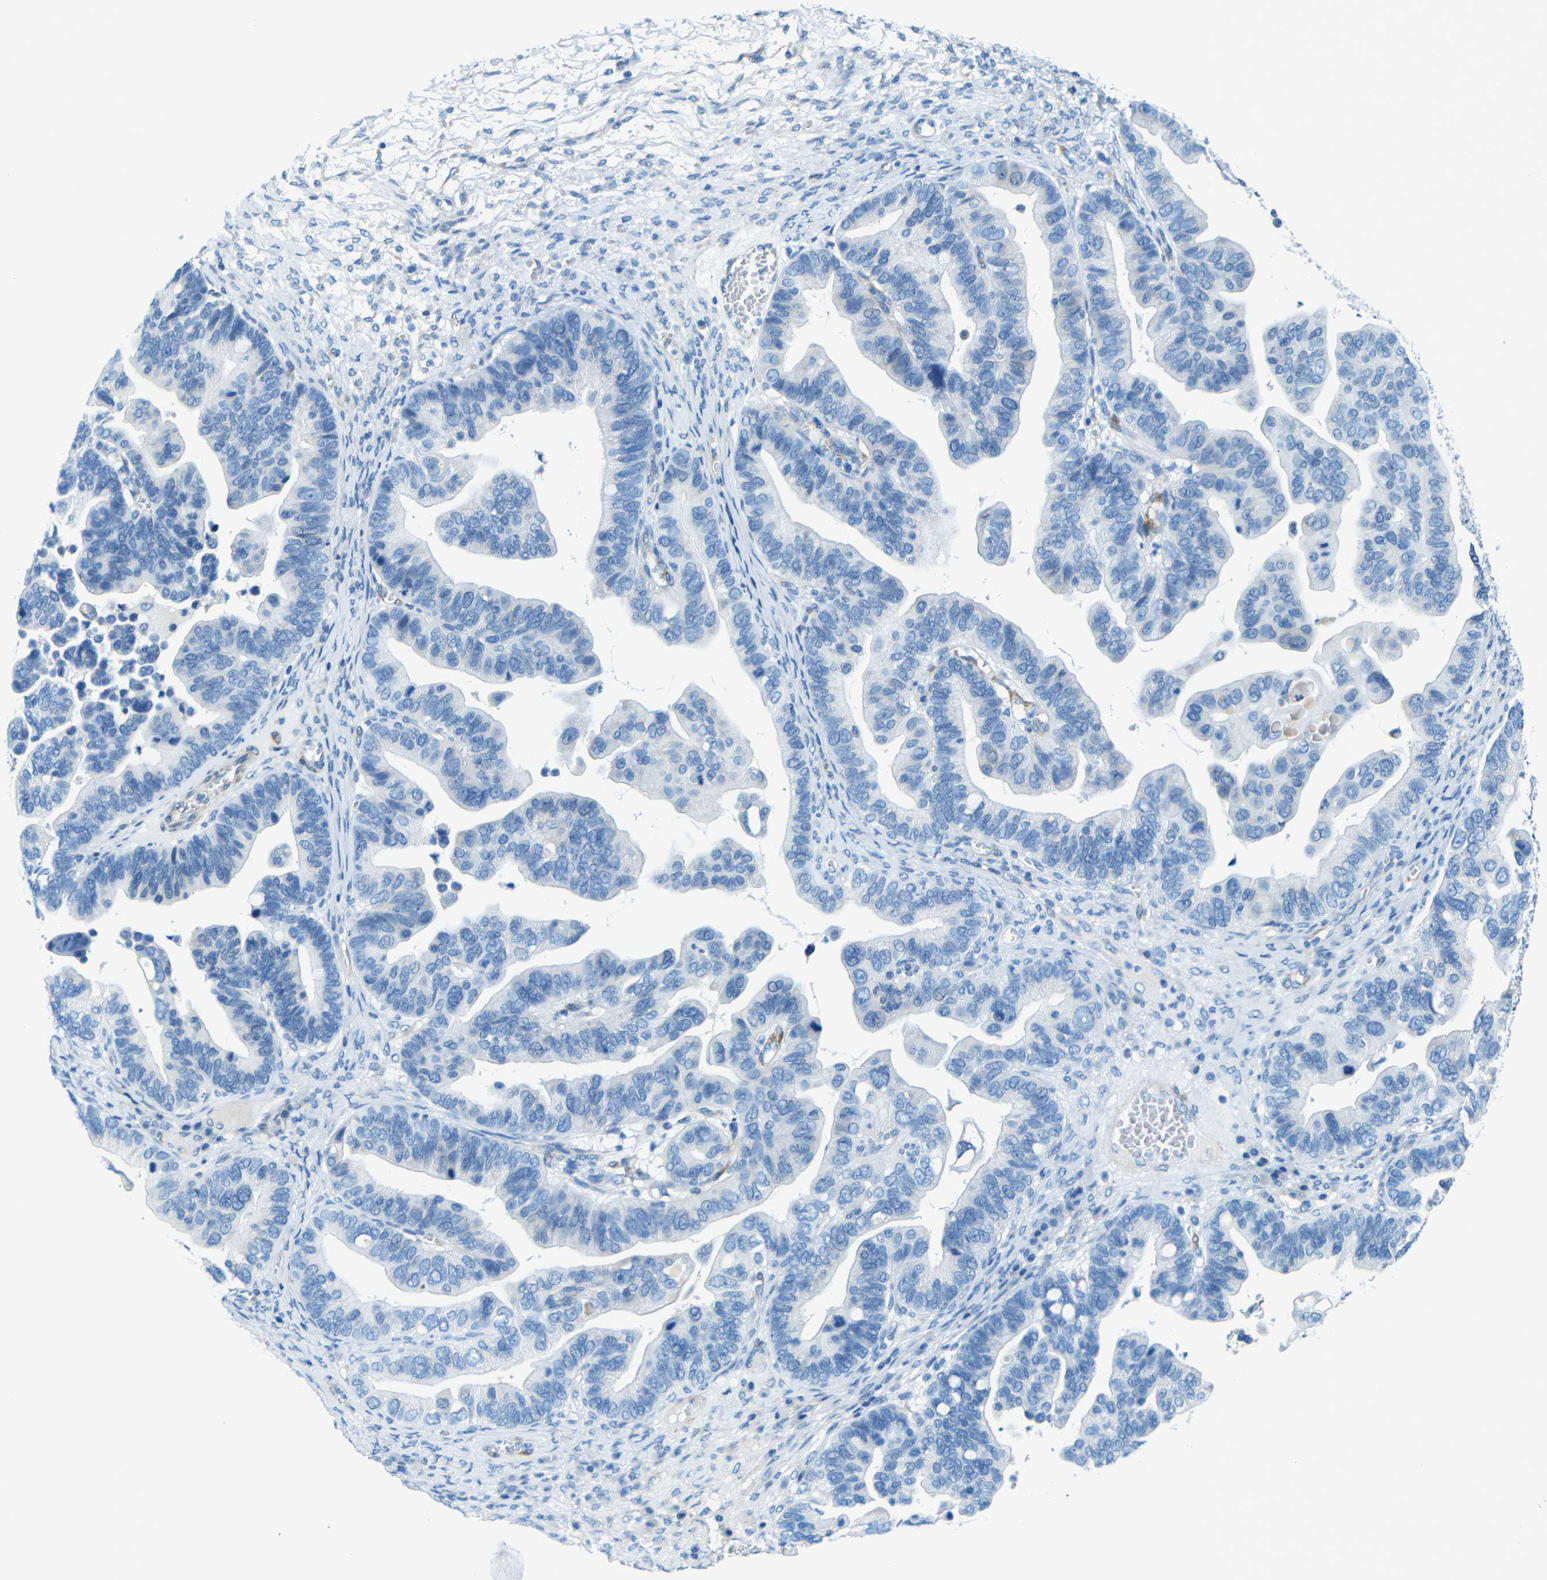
{"staining": {"intensity": "negative", "quantity": "none", "location": "none"}, "tissue": "ovarian cancer", "cell_type": "Tumor cells", "image_type": "cancer", "snomed": [{"axis": "morphology", "description": "Cystadenocarcinoma, serous, NOS"}, {"axis": "topography", "description": "Ovary"}], "caption": "Protein analysis of ovarian cancer (serous cystadenocarcinoma) reveals no significant positivity in tumor cells.", "gene": "MAP2", "patient": {"sex": "female", "age": 56}}